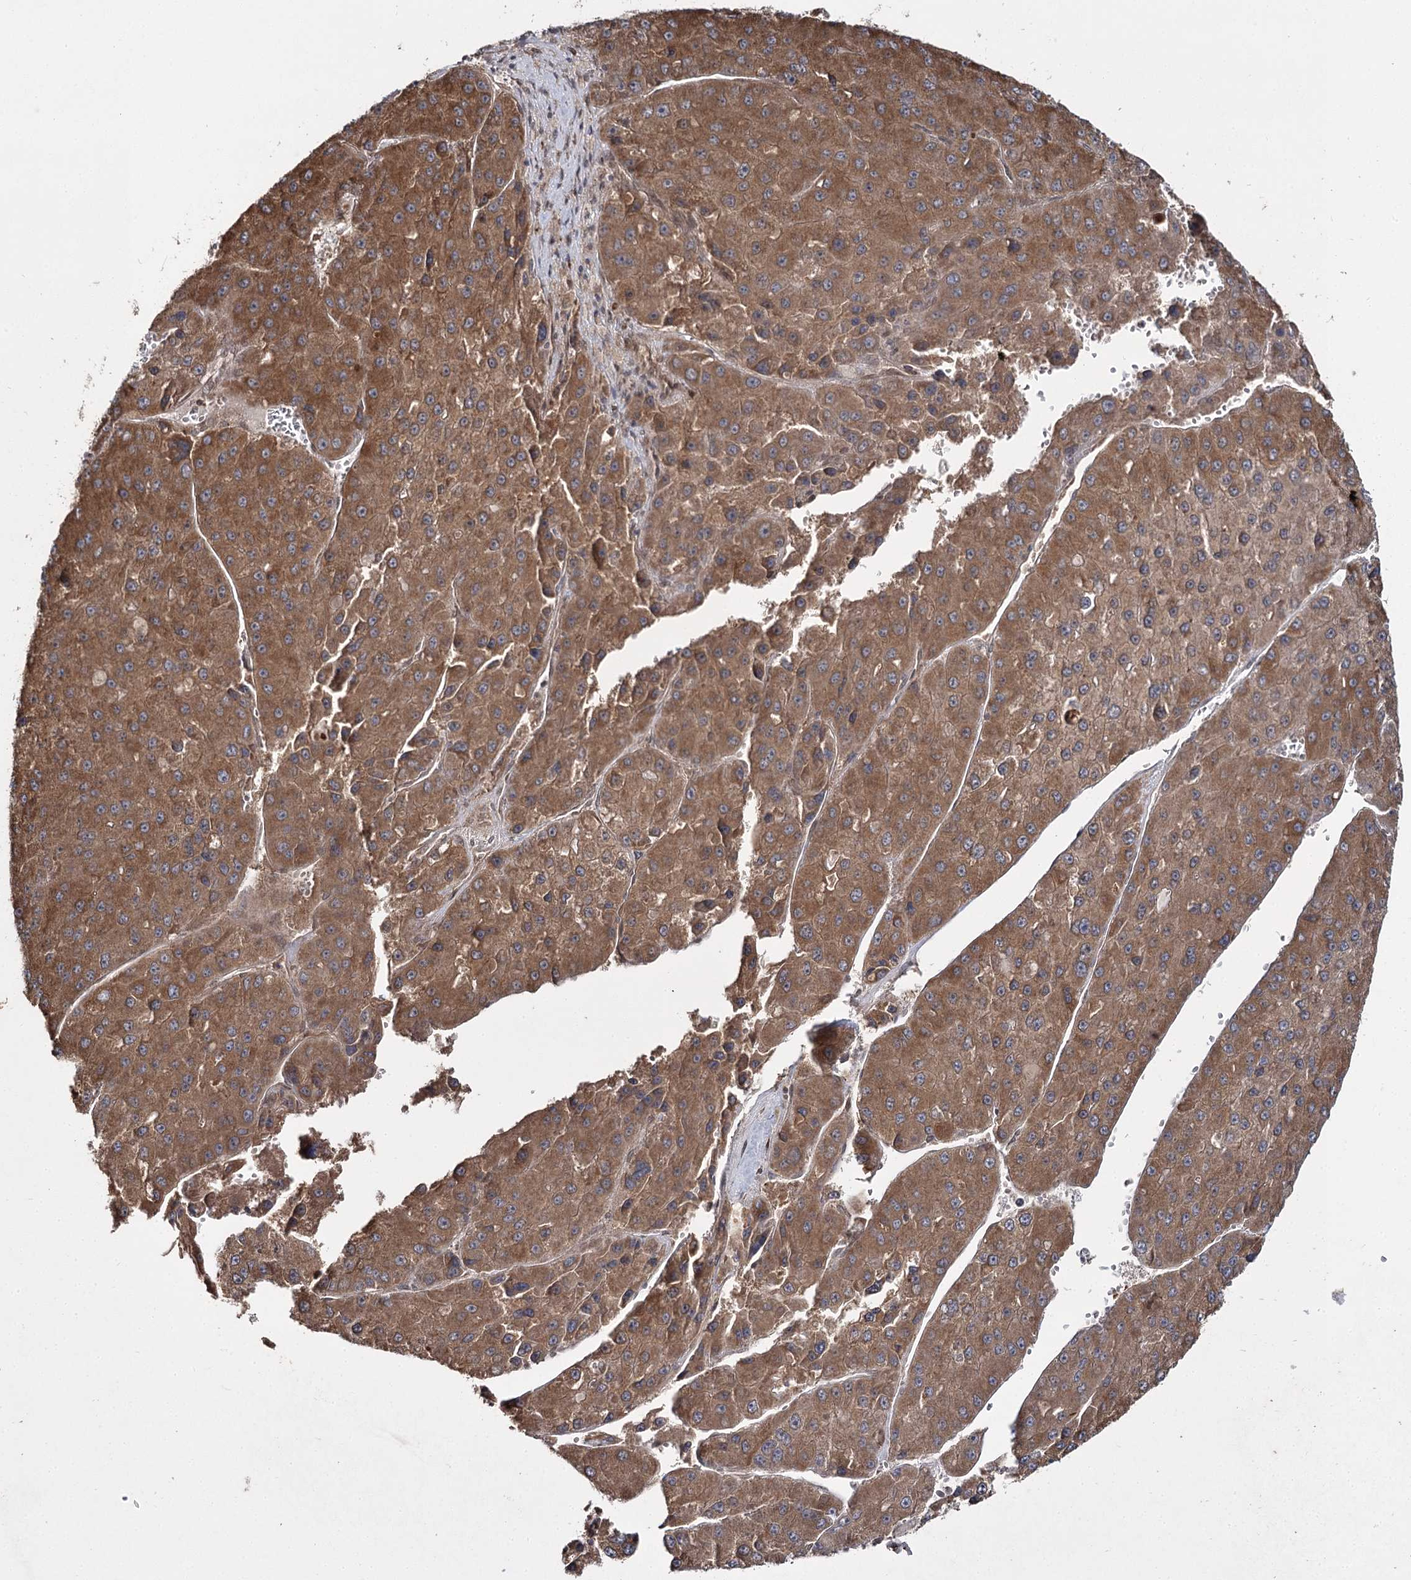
{"staining": {"intensity": "moderate", "quantity": ">75%", "location": "cytoplasmic/membranous"}, "tissue": "liver cancer", "cell_type": "Tumor cells", "image_type": "cancer", "snomed": [{"axis": "morphology", "description": "Carcinoma, Hepatocellular, NOS"}, {"axis": "topography", "description": "Liver"}], "caption": "Immunohistochemical staining of hepatocellular carcinoma (liver) reveals moderate cytoplasmic/membranous protein staining in about >75% of tumor cells.", "gene": "TRNT1", "patient": {"sex": "female", "age": 73}}